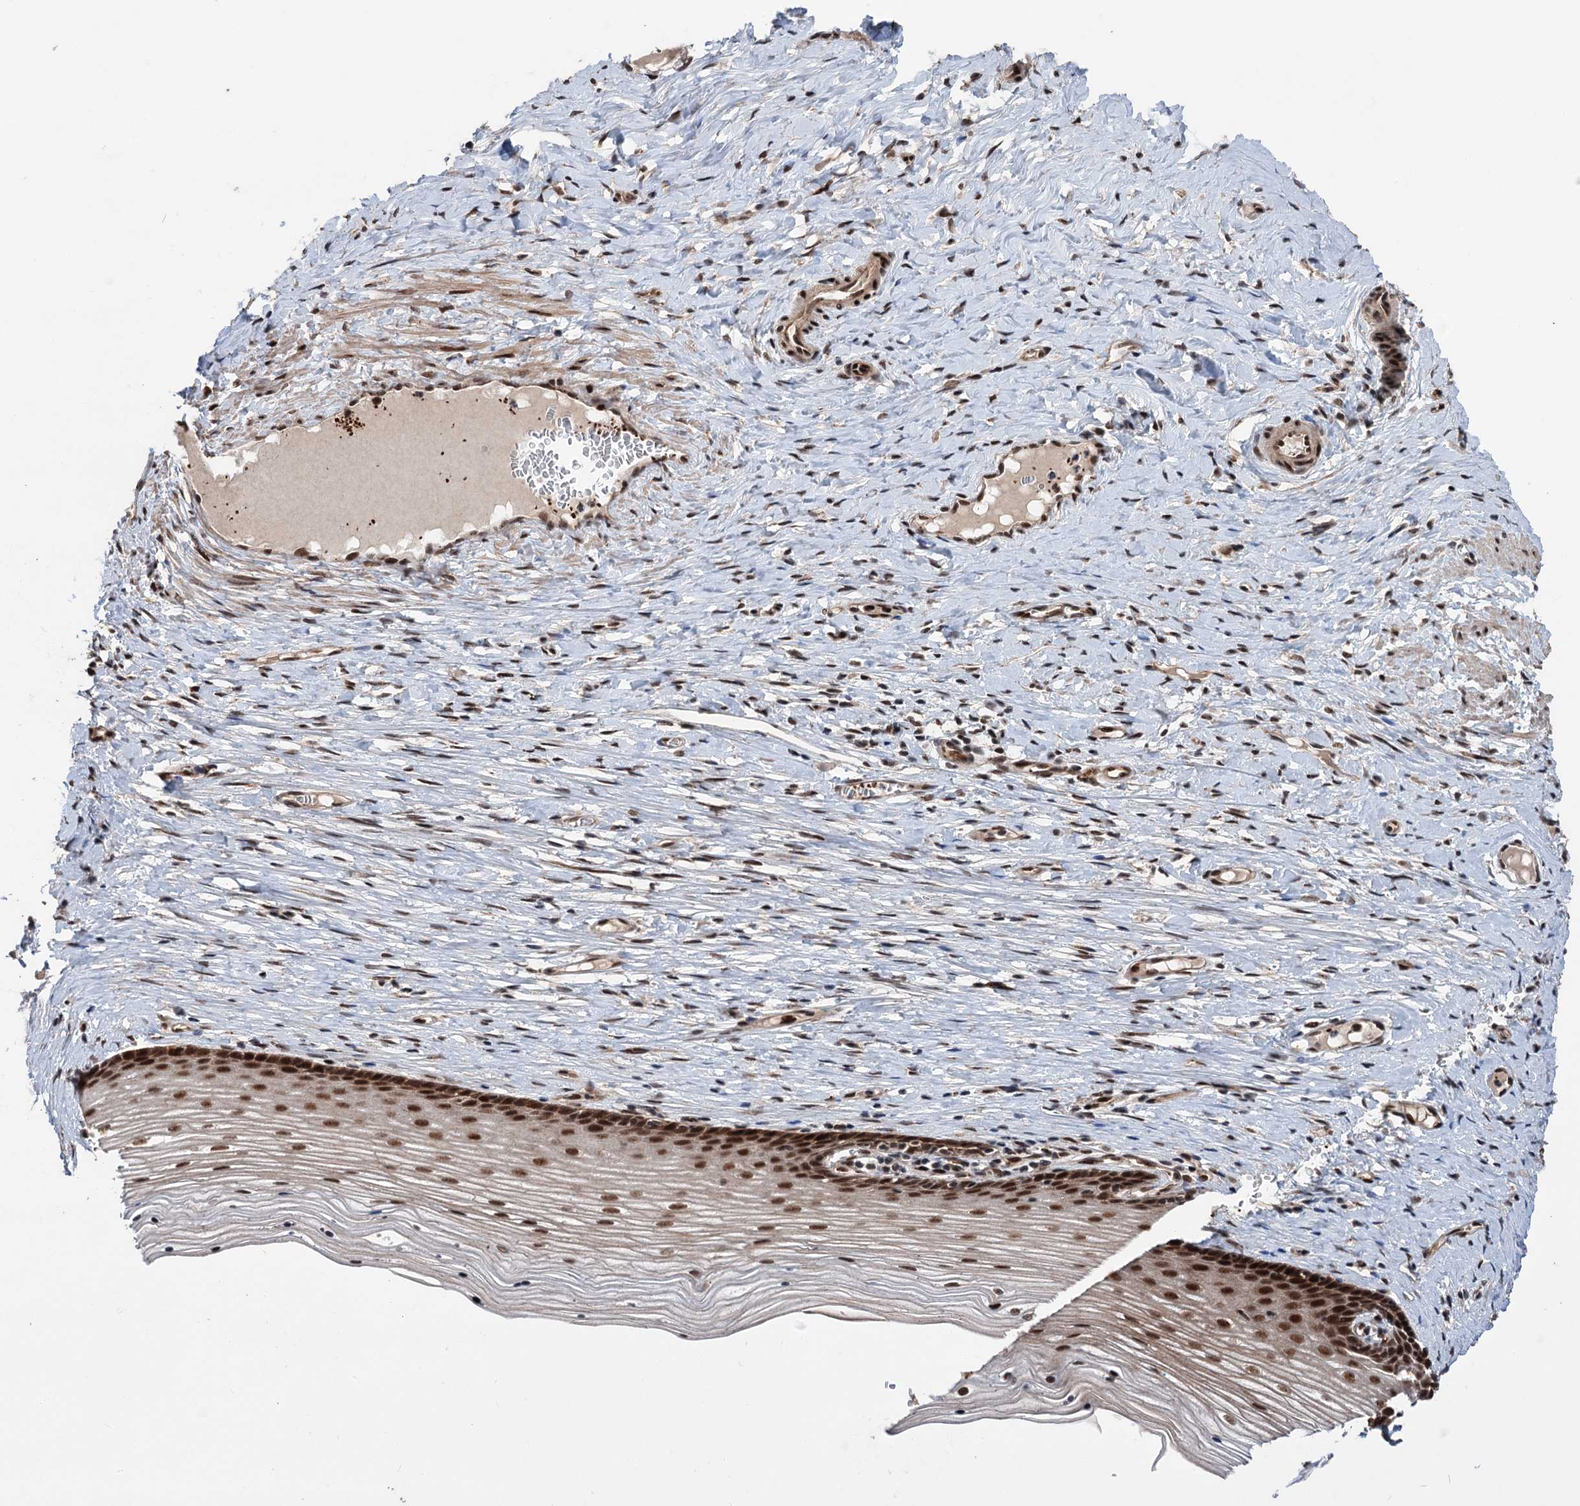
{"staining": {"intensity": "strong", "quantity": ">75%", "location": "cytoplasmic/membranous,nuclear"}, "tissue": "cervix", "cell_type": "Glandular cells", "image_type": "normal", "snomed": [{"axis": "morphology", "description": "Normal tissue, NOS"}, {"axis": "topography", "description": "Cervix"}], "caption": "The histopathology image demonstrates staining of benign cervix, revealing strong cytoplasmic/membranous,nuclear protein expression (brown color) within glandular cells. (DAB IHC, brown staining for protein, blue staining for nuclei).", "gene": "MAML1", "patient": {"sex": "female", "age": 42}}